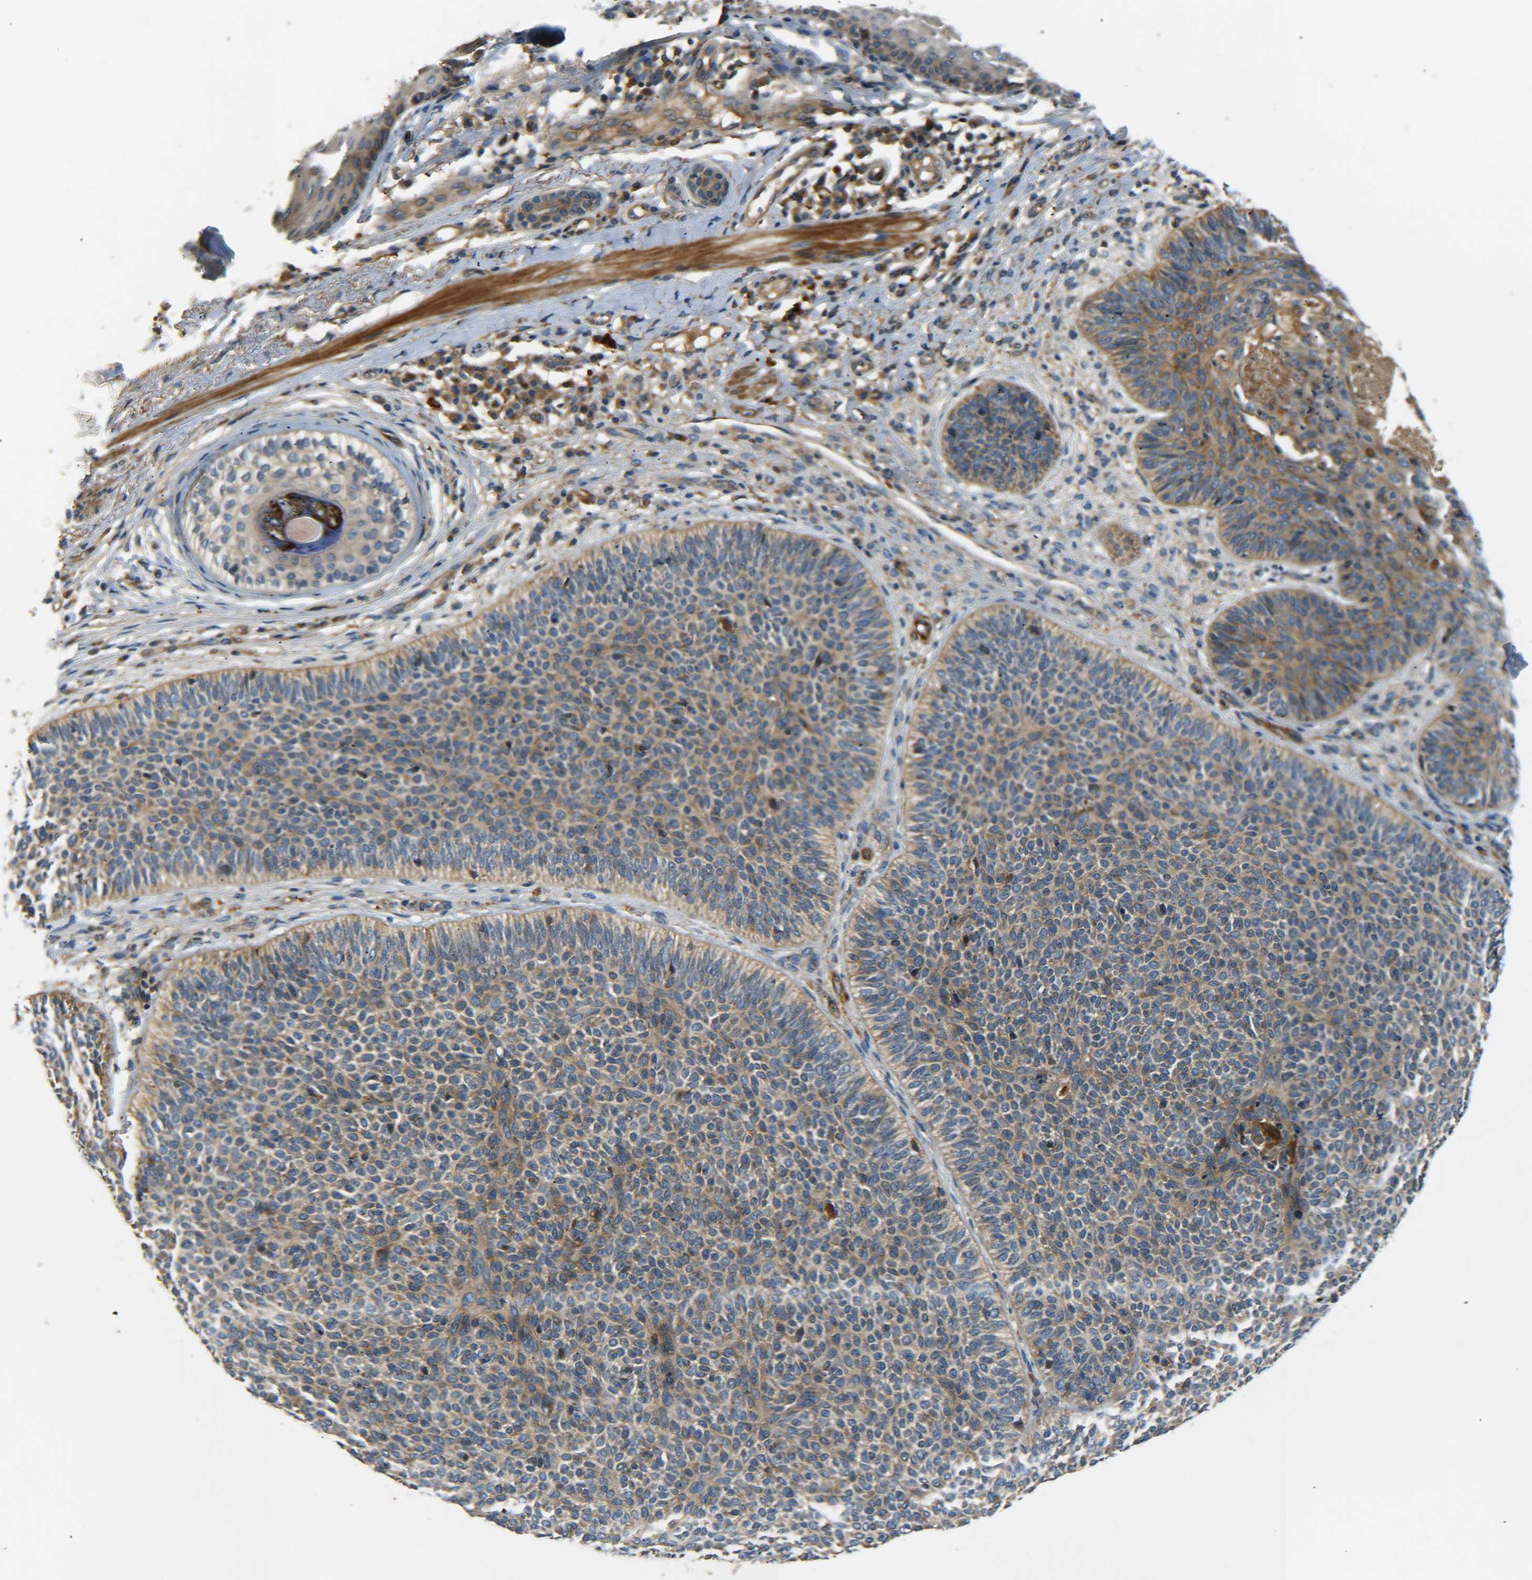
{"staining": {"intensity": "moderate", "quantity": "25%-75%", "location": "cytoplasmic/membranous"}, "tissue": "skin cancer", "cell_type": "Tumor cells", "image_type": "cancer", "snomed": [{"axis": "morphology", "description": "Normal tissue, NOS"}, {"axis": "morphology", "description": "Basal cell carcinoma"}, {"axis": "topography", "description": "Skin"}], "caption": "Immunohistochemistry (IHC) photomicrograph of human skin basal cell carcinoma stained for a protein (brown), which displays medium levels of moderate cytoplasmic/membranous positivity in approximately 25%-75% of tumor cells.", "gene": "LRCH3", "patient": {"sex": "male", "age": 52}}